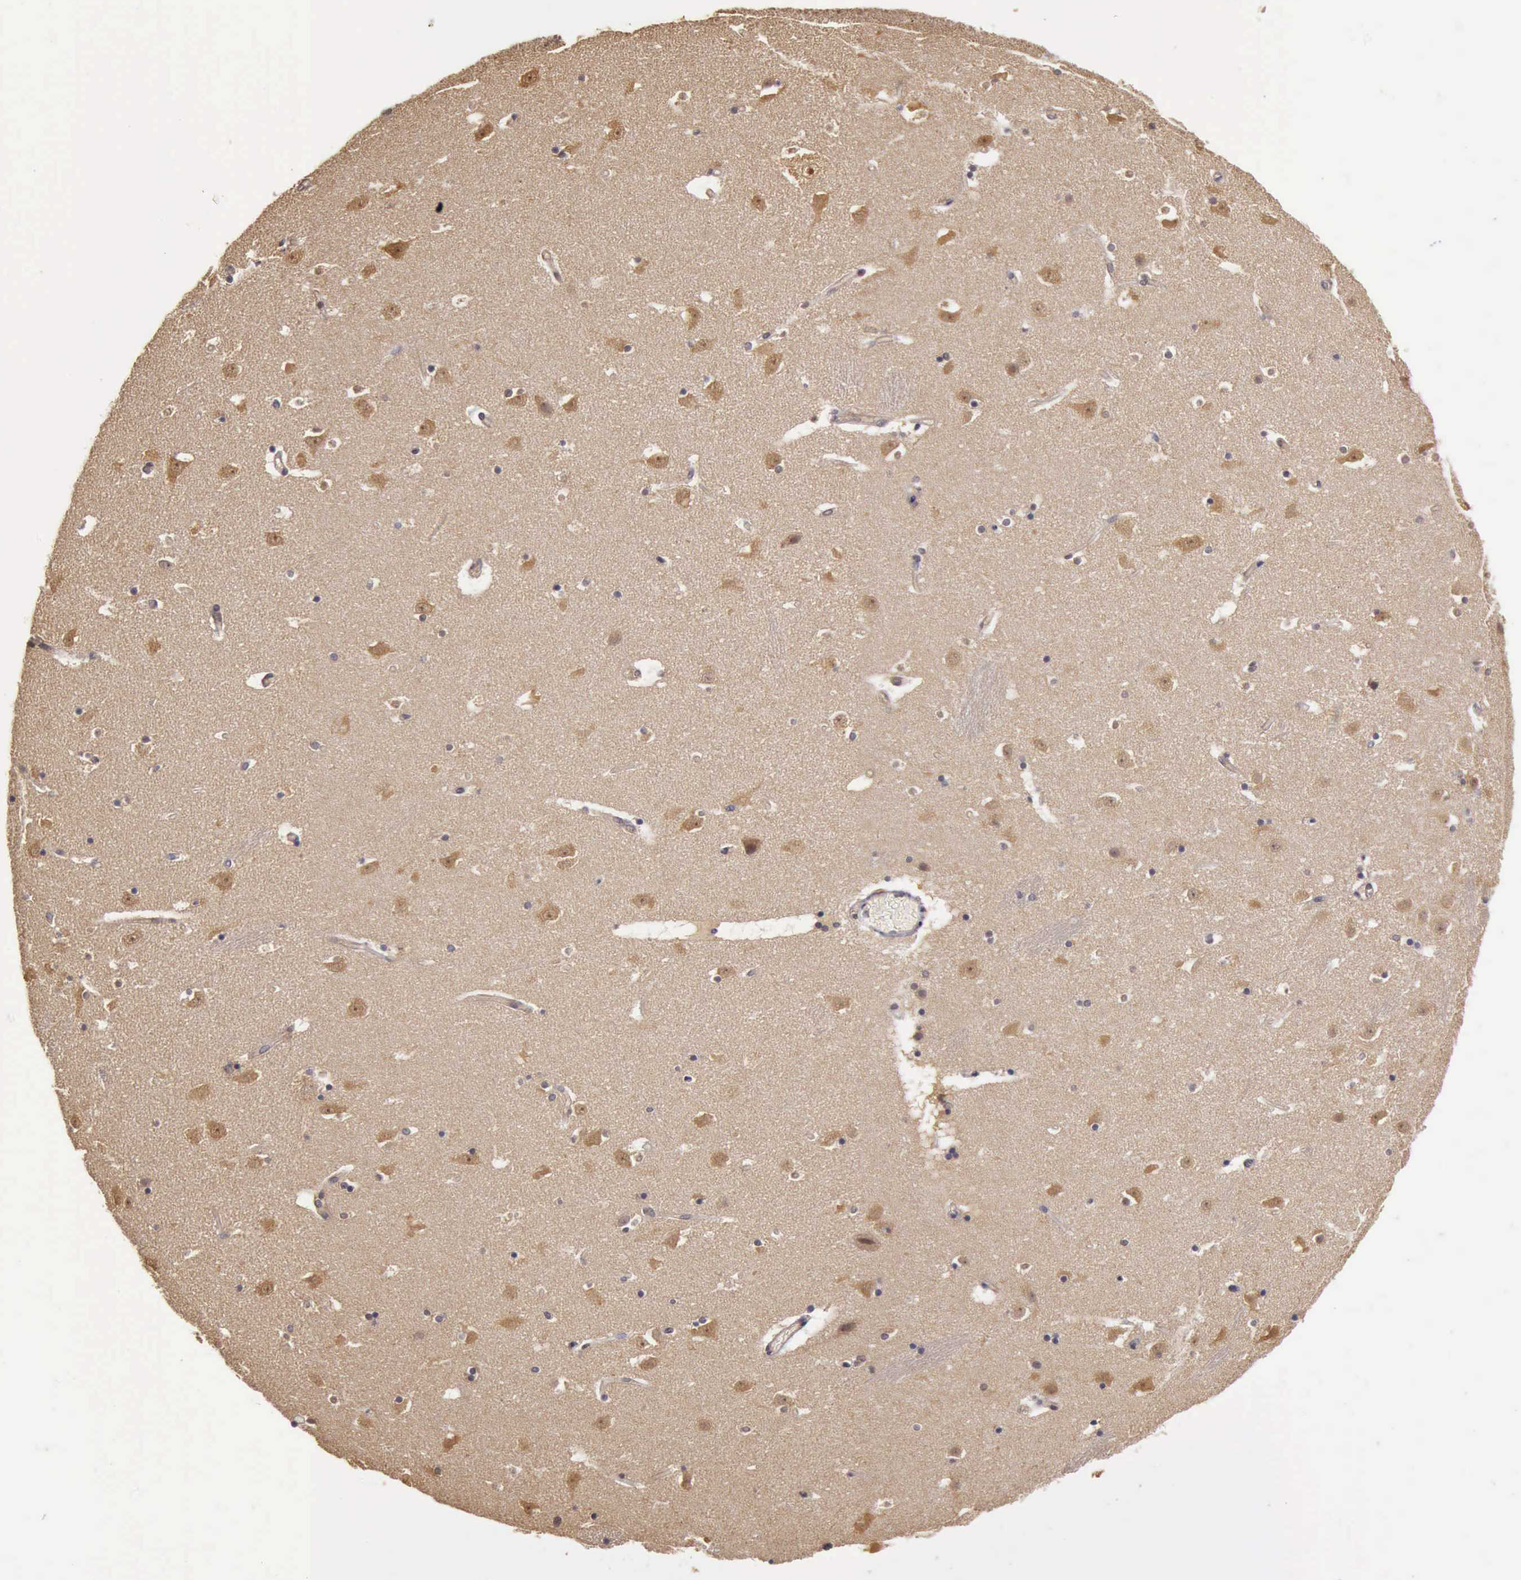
{"staining": {"intensity": "moderate", "quantity": ">75%", "location": "cytoplasmic/membranous"}, "tissue": "caudate", "cell_type": "Glial cells", "image_type": "normal", "snomed": [{"axis": "morphology", "description": "Normal tissue, NOS"}, {"axis": "topography", "description": "Lateral ventricle wall"}], "caption": "Immunohistochemical staining of unremarkable human caudate exhibits >75% levels of moderate cytoplasmic/membranous protein positivity in about >75% of glial cells.", "gene": "EIF5", "patient": {"sex": "male", "age": 45}}